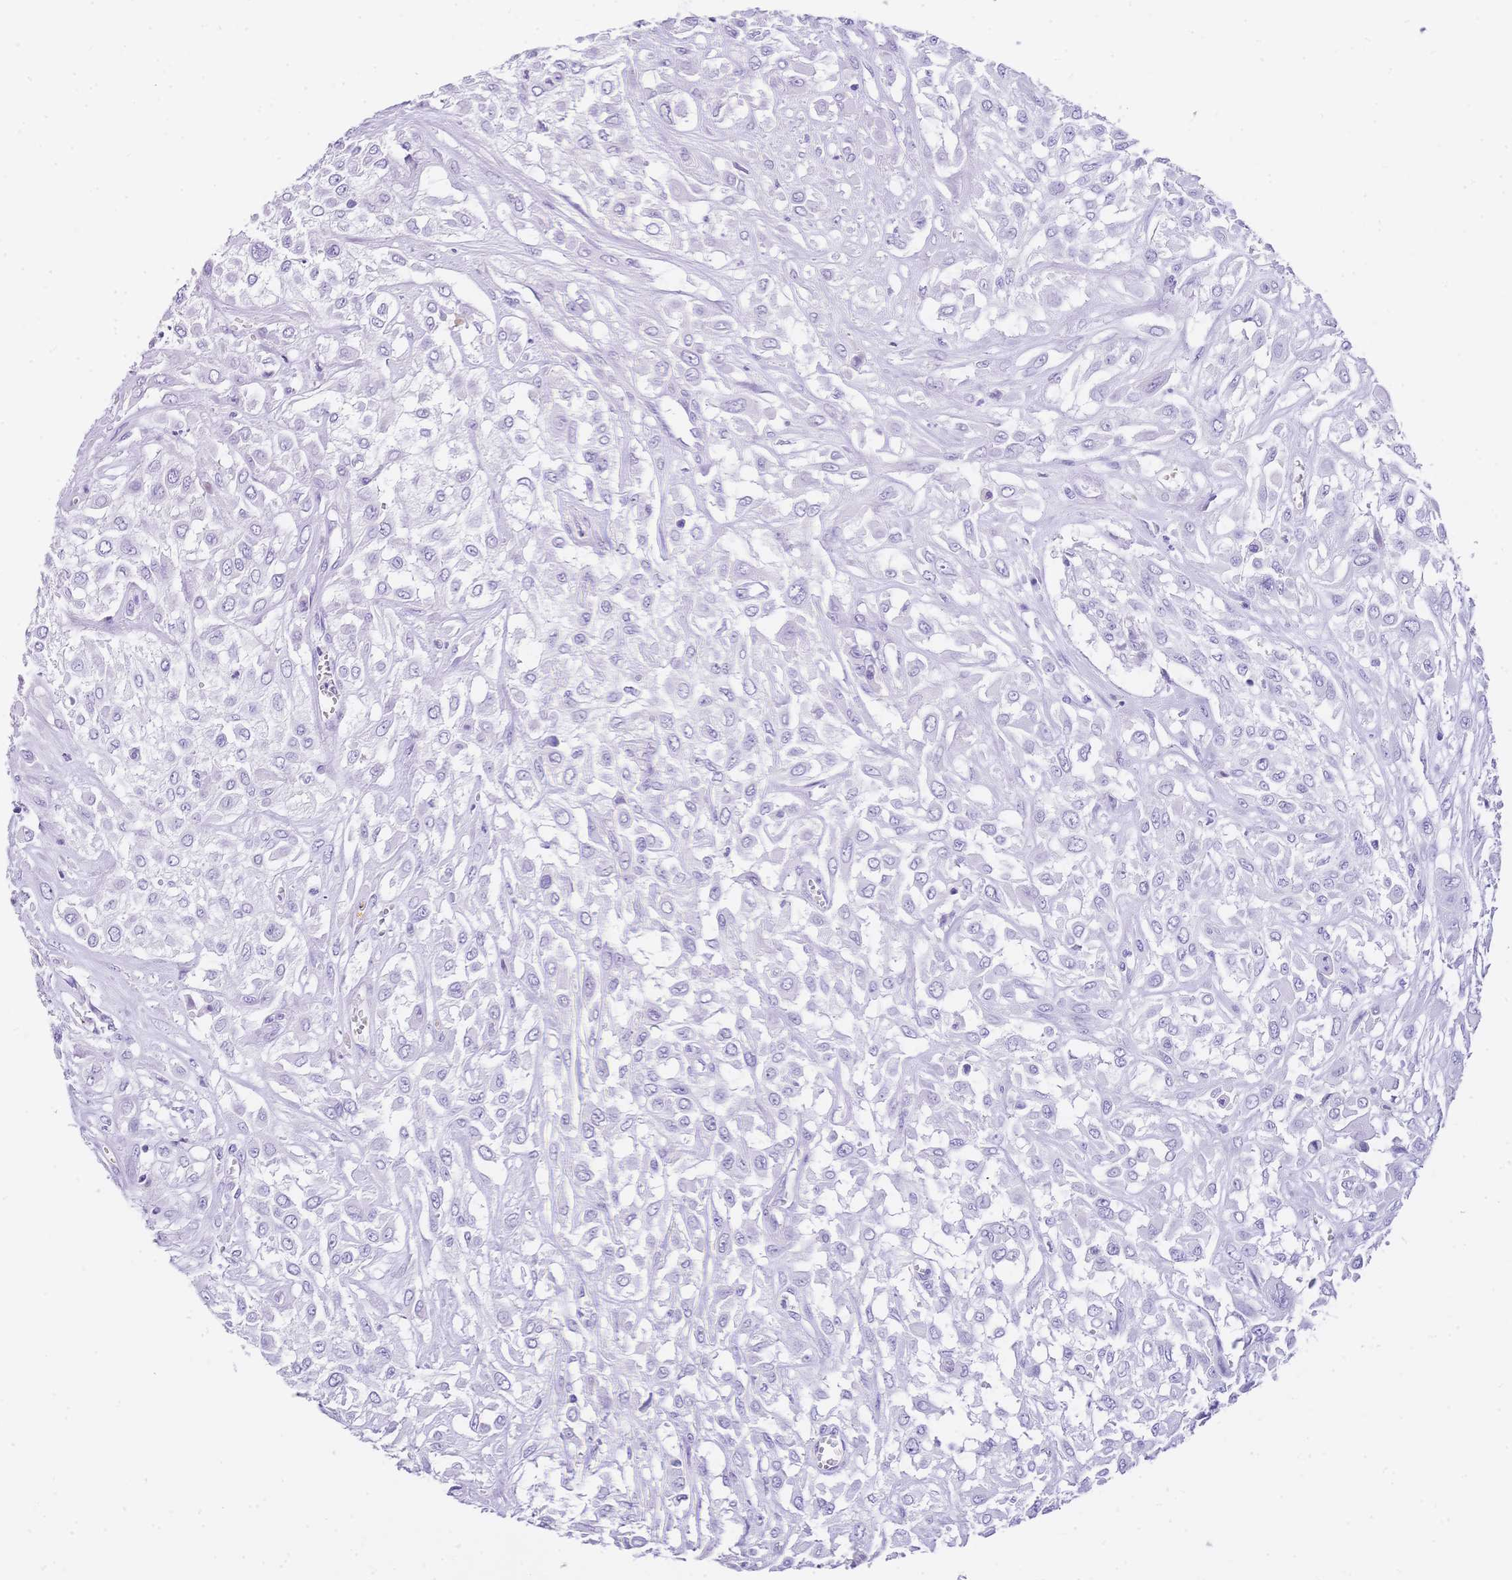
{"staining": {"intensity": "negative", "quantity": "none", "location": "none"}, "tissue": "urothelial cancer", "cell_type": "Tumor cells", "image_type": "cancer", "snomed": [{"axis": "morphology", "description": "Urothelial carcinoma, High grade"}, {"axis": "topography", "description": "Urinary bladder"}], "caption": "A high-resolution image shows immunohistochemistry staining of urothelial carcinoma (high-grade), which displays no significant expression in tumor cells.", "gene": "MUC21", "patient": {"sex": "male", "age": 57}}